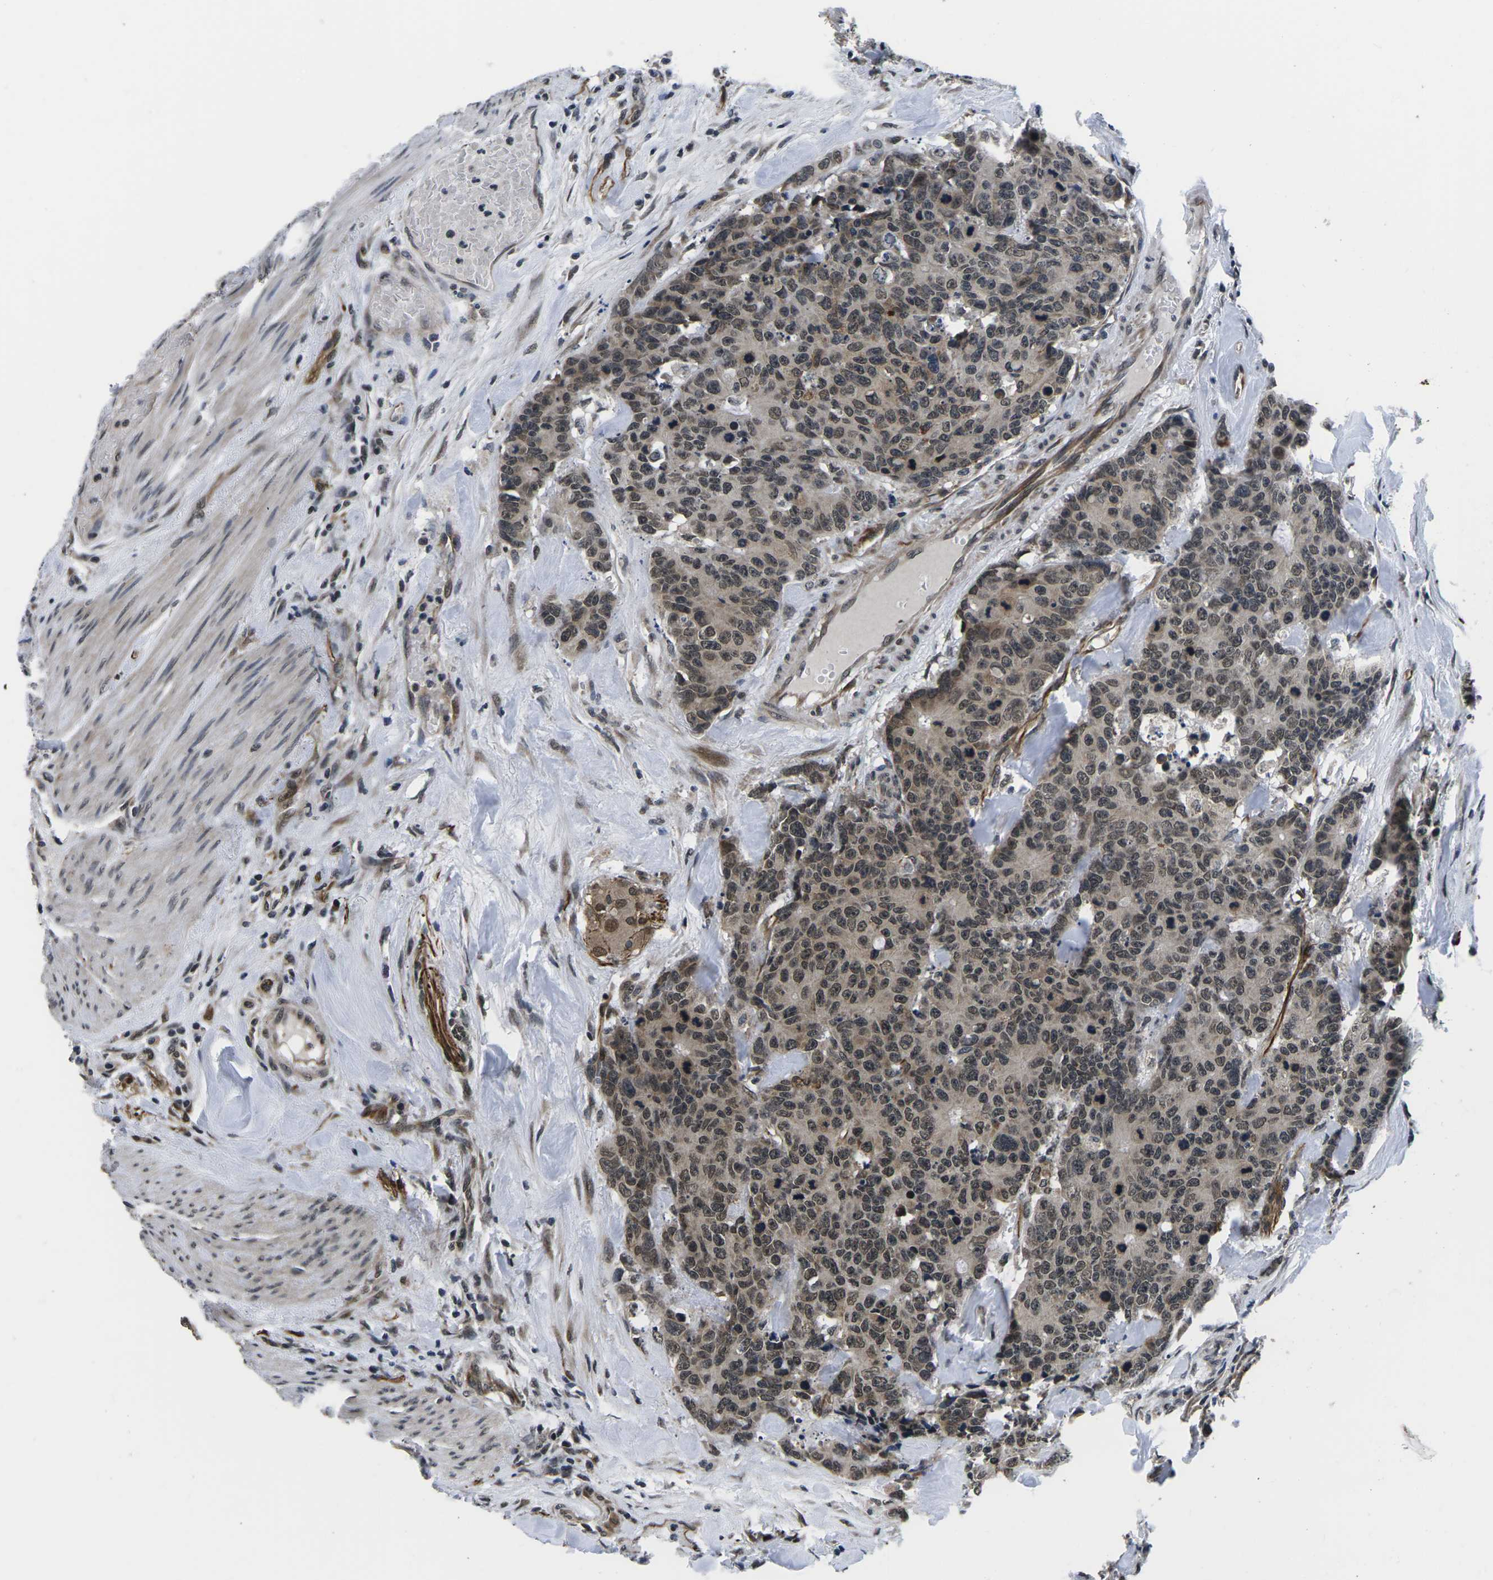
{"staining": {"intensity": "moderate", "quantity": ">75%", "location": "cytoplasmic/membranous,nuclear"}, "tissue": "colorectal cancer", "cell_type": "Tumor cells", "image_type": "cancer", "snomed": [{"axis": "morphology", "description": "Adenocarcinoma, NOS"}, {"axis": "topography", "description": "Colon"}], "caption": "IHC (DAB (3,3'-diaminobenzidine)) staining of adenocarcinoma (colorectal) displays moderate cytoplasmic/membranous and nuclear protein positivity in about >75% of tumor cells.", "gene": "CCNE1", "patient": {"sex": "female", "age": 86}}